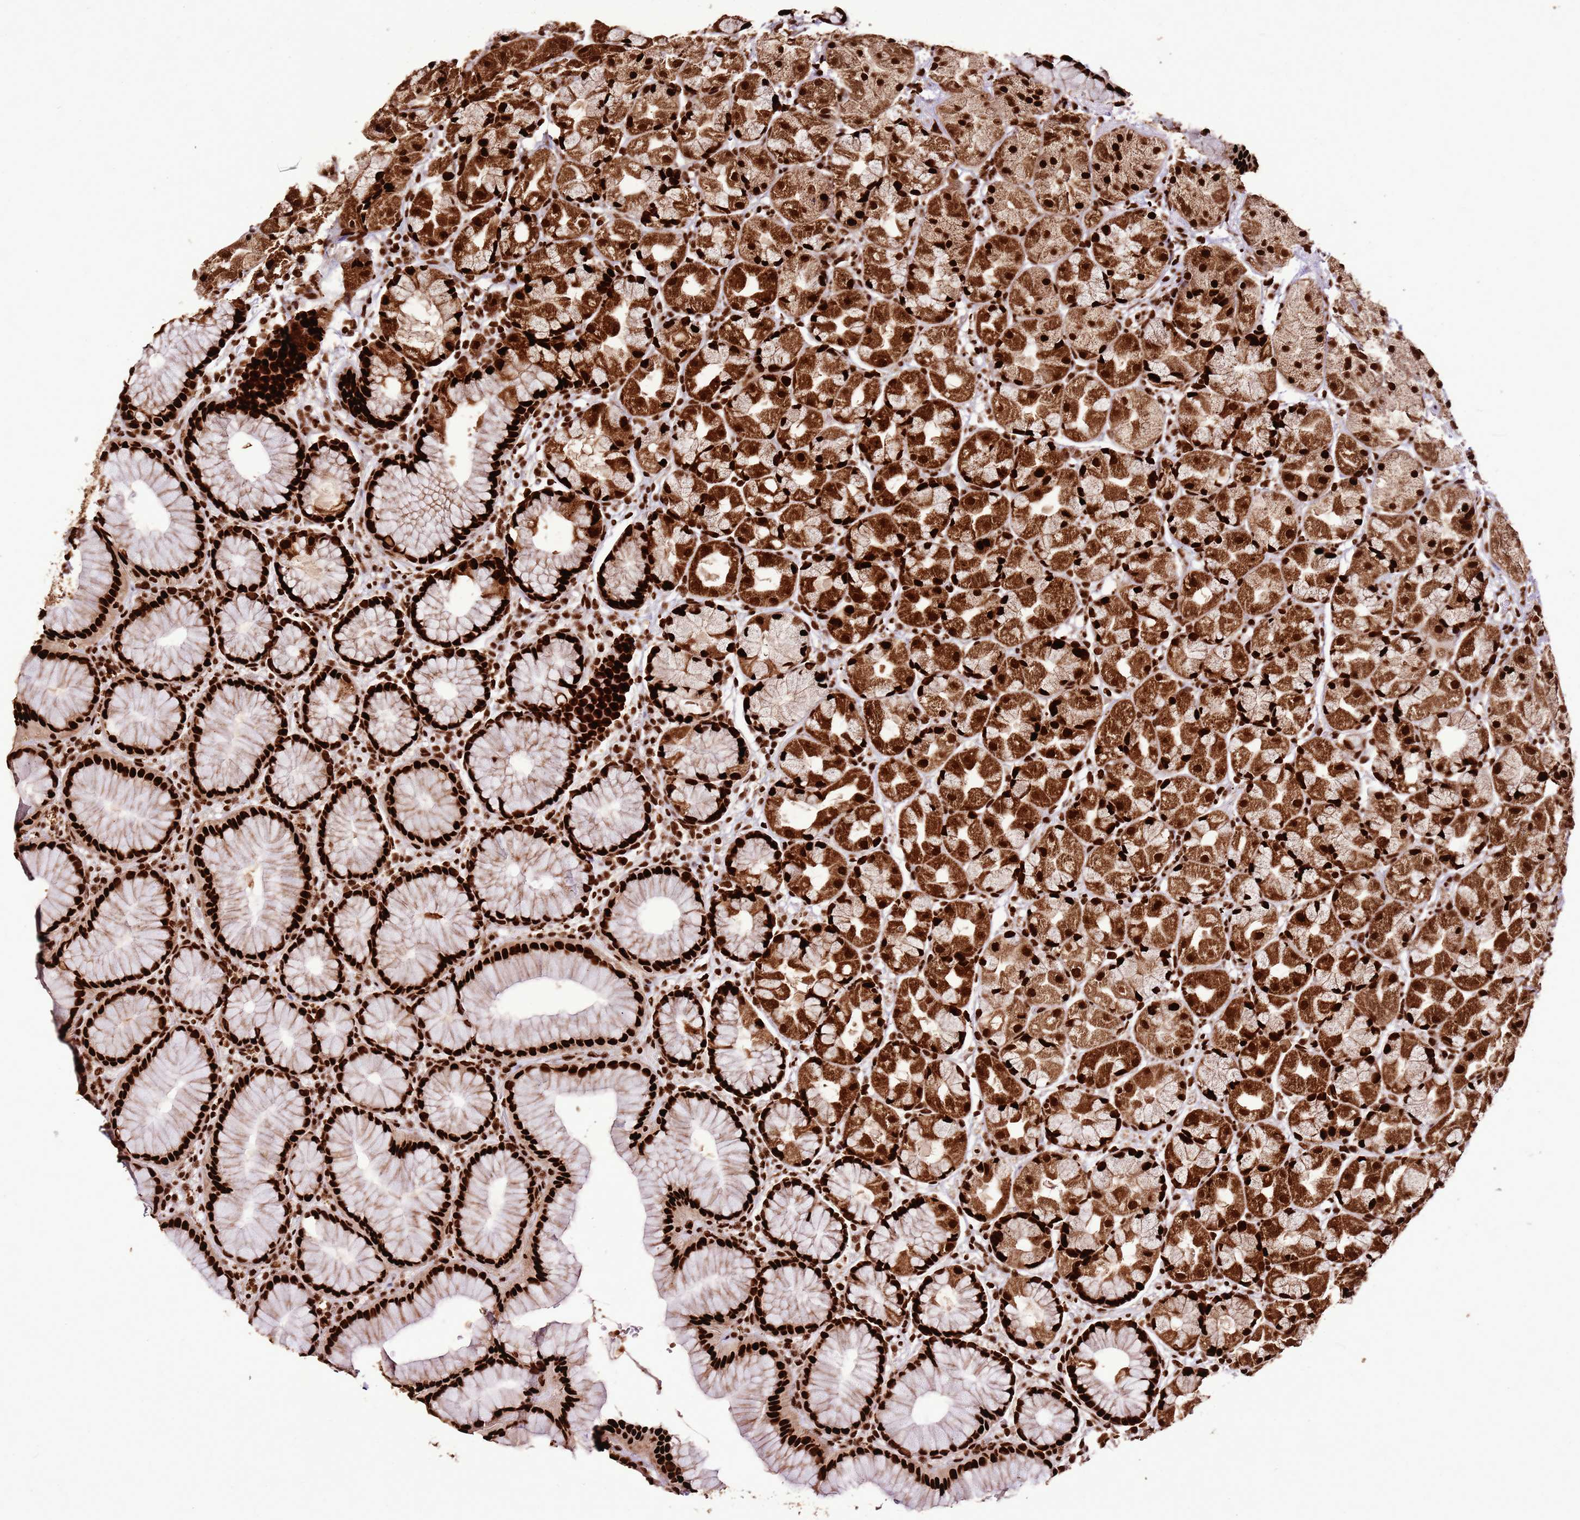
{"staining": {"intensity": "strong", "quantity": ">75%", "location": "cytoplasmic/membranous,nuclear"}, "tissue": "stomach", "cell_type": "Glandular cells", "image_type": "normal", "snomed": [{"axis": "morphology", "description": "Normal tissue, NOS"}, {"axis": "topography", "description": "Stomach"}], "caption": "This micrograph exhibits immunohistochemistry (IHC) staining of benign stomach, with high strong cytoplasmic/membranous,nuclear expression in approximately >75% of glandular cells.", "gene": "HNRNPAB", "patient": {"sex": "male", "age": 57}}